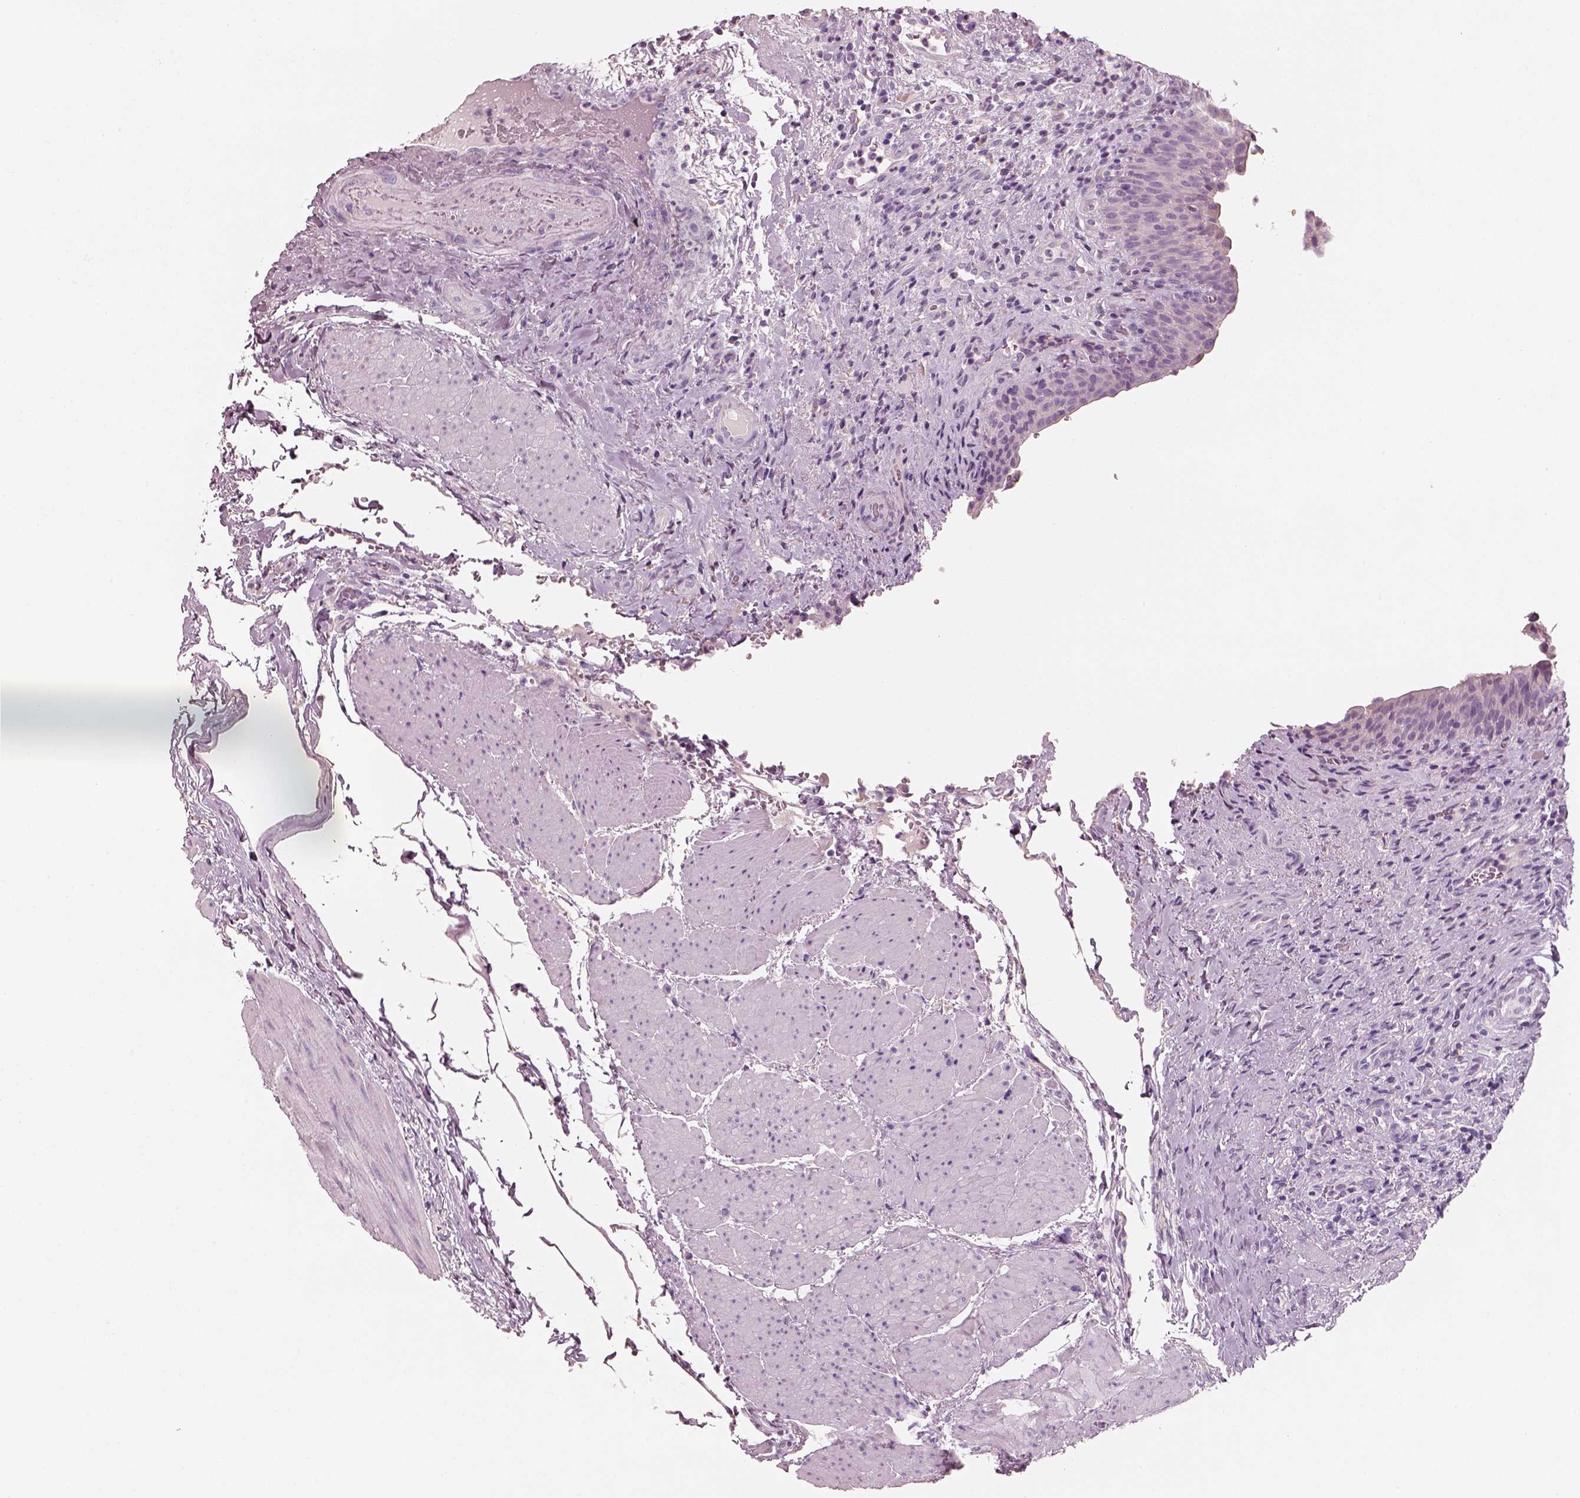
{"staining": {"intensity": "negative", "quantity": "none", "location": "none"}, "tissue": "urinary bladder", "cell_type": "Urothelial cells", "image_type": "normal", "snomed": [{"axis": "morphology", "description": "Normal tissue, NOS"}, {"axis": "topography", "description": "Urinary bladder"}], "caption": "Immunohistochemical staining of benign urinary bladder shows no significant staining in urothelial cells. (Brightfield microscopy of DAB (3,3'-diaminobenzidine) immunohistochemistry (IHC) at high magnification).", "gene": "PNOC", "patient": {"sex": "male", "age": 66}}